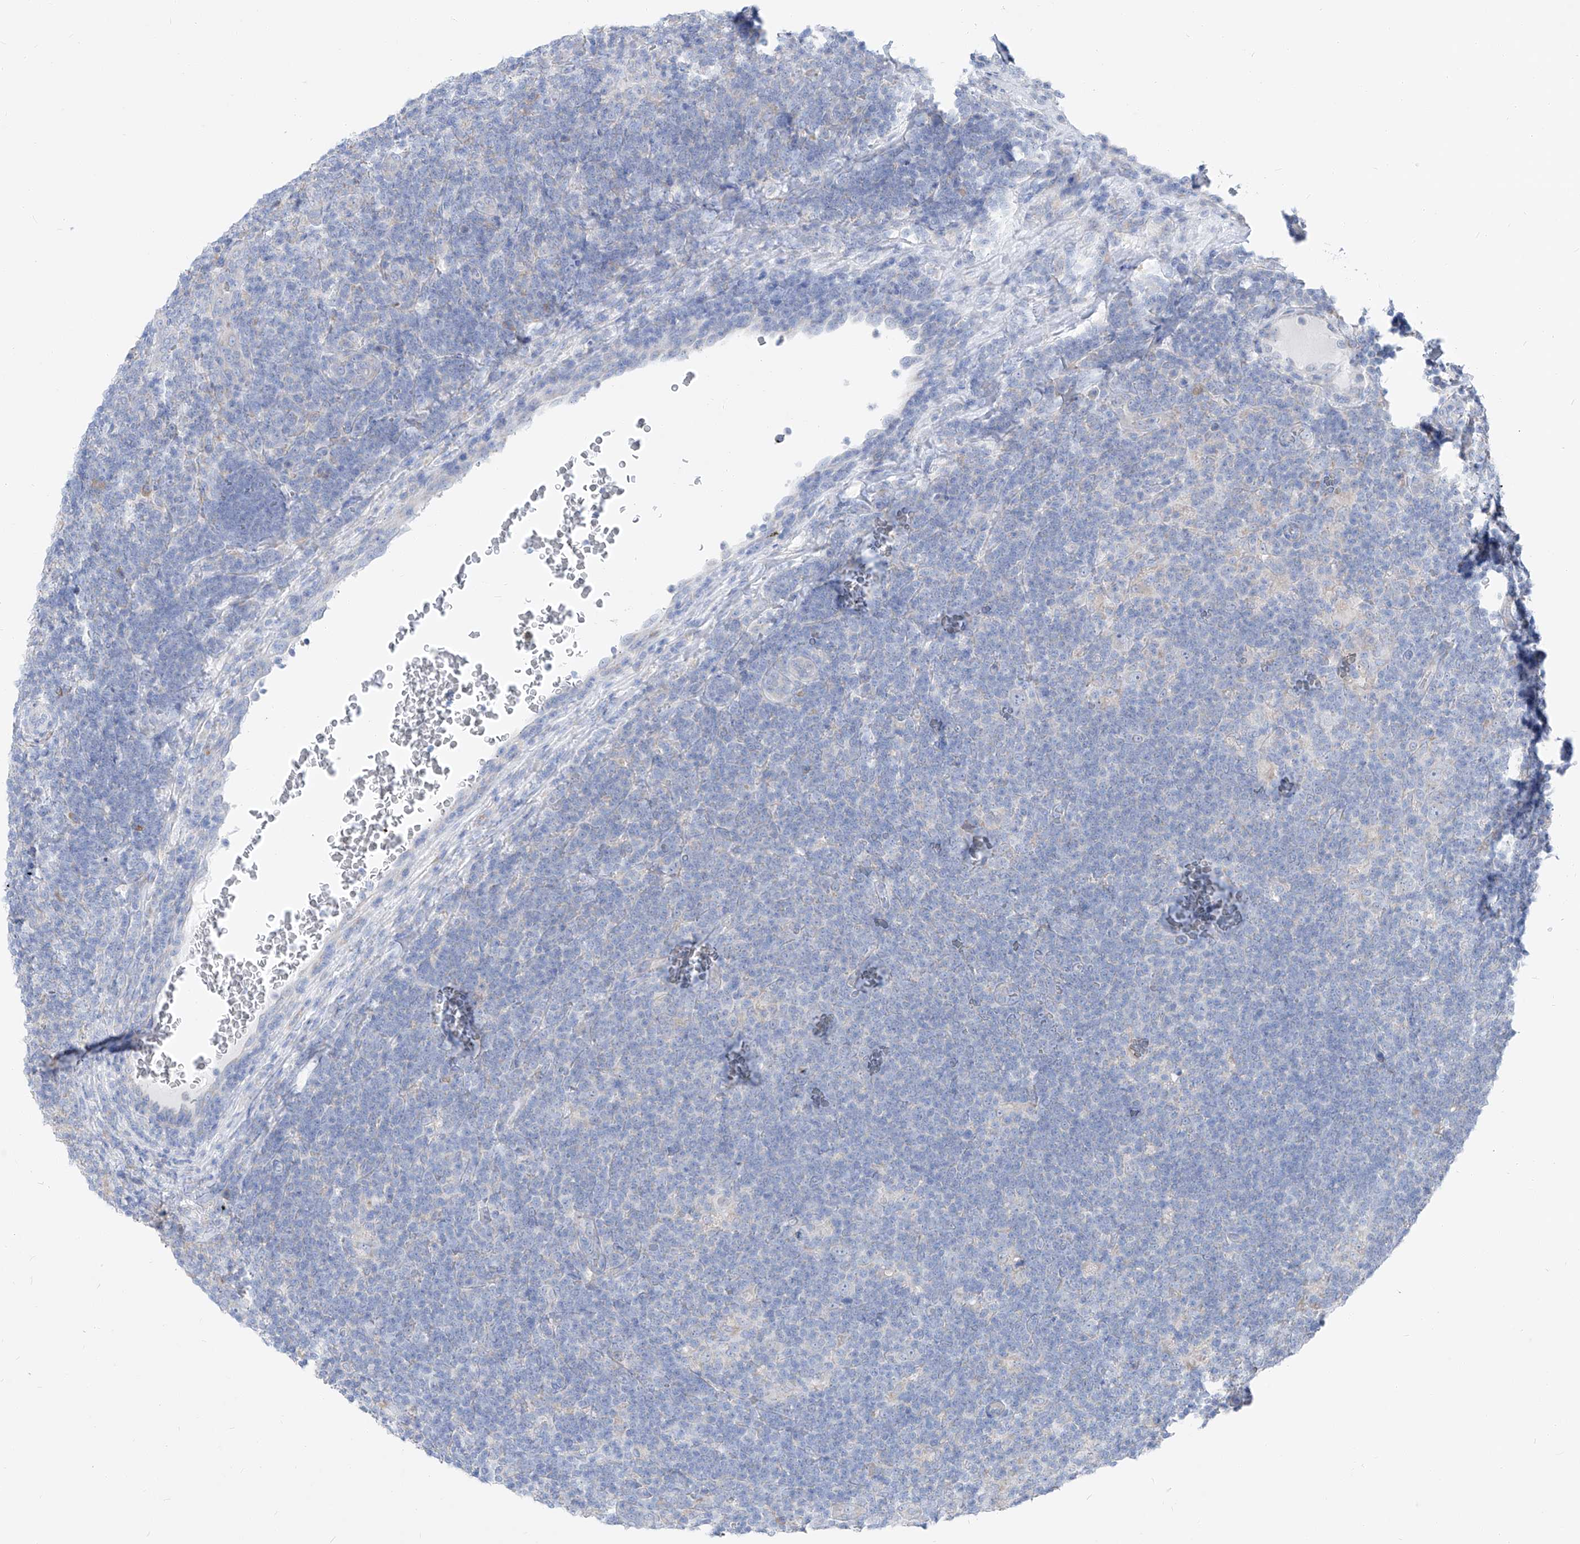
{"staining": {"intensity": "negative", "quantity": "none", "location": "none"}, "tissue": "lymphoma", "cell_type": "Tumor cells", "image_type": "cancer", "snomed": [{"axis": "morphology", "description": "Hodgkin's disease, NOS"}, {"axis": "topography", "description": "Lymph node"}], "caption": "Immunohistochemical staining of human lymphoma demonstrates no significant staining in tumor cells.", "gene": "UFL1", "patient": {"sex": "female", "age": 57}}